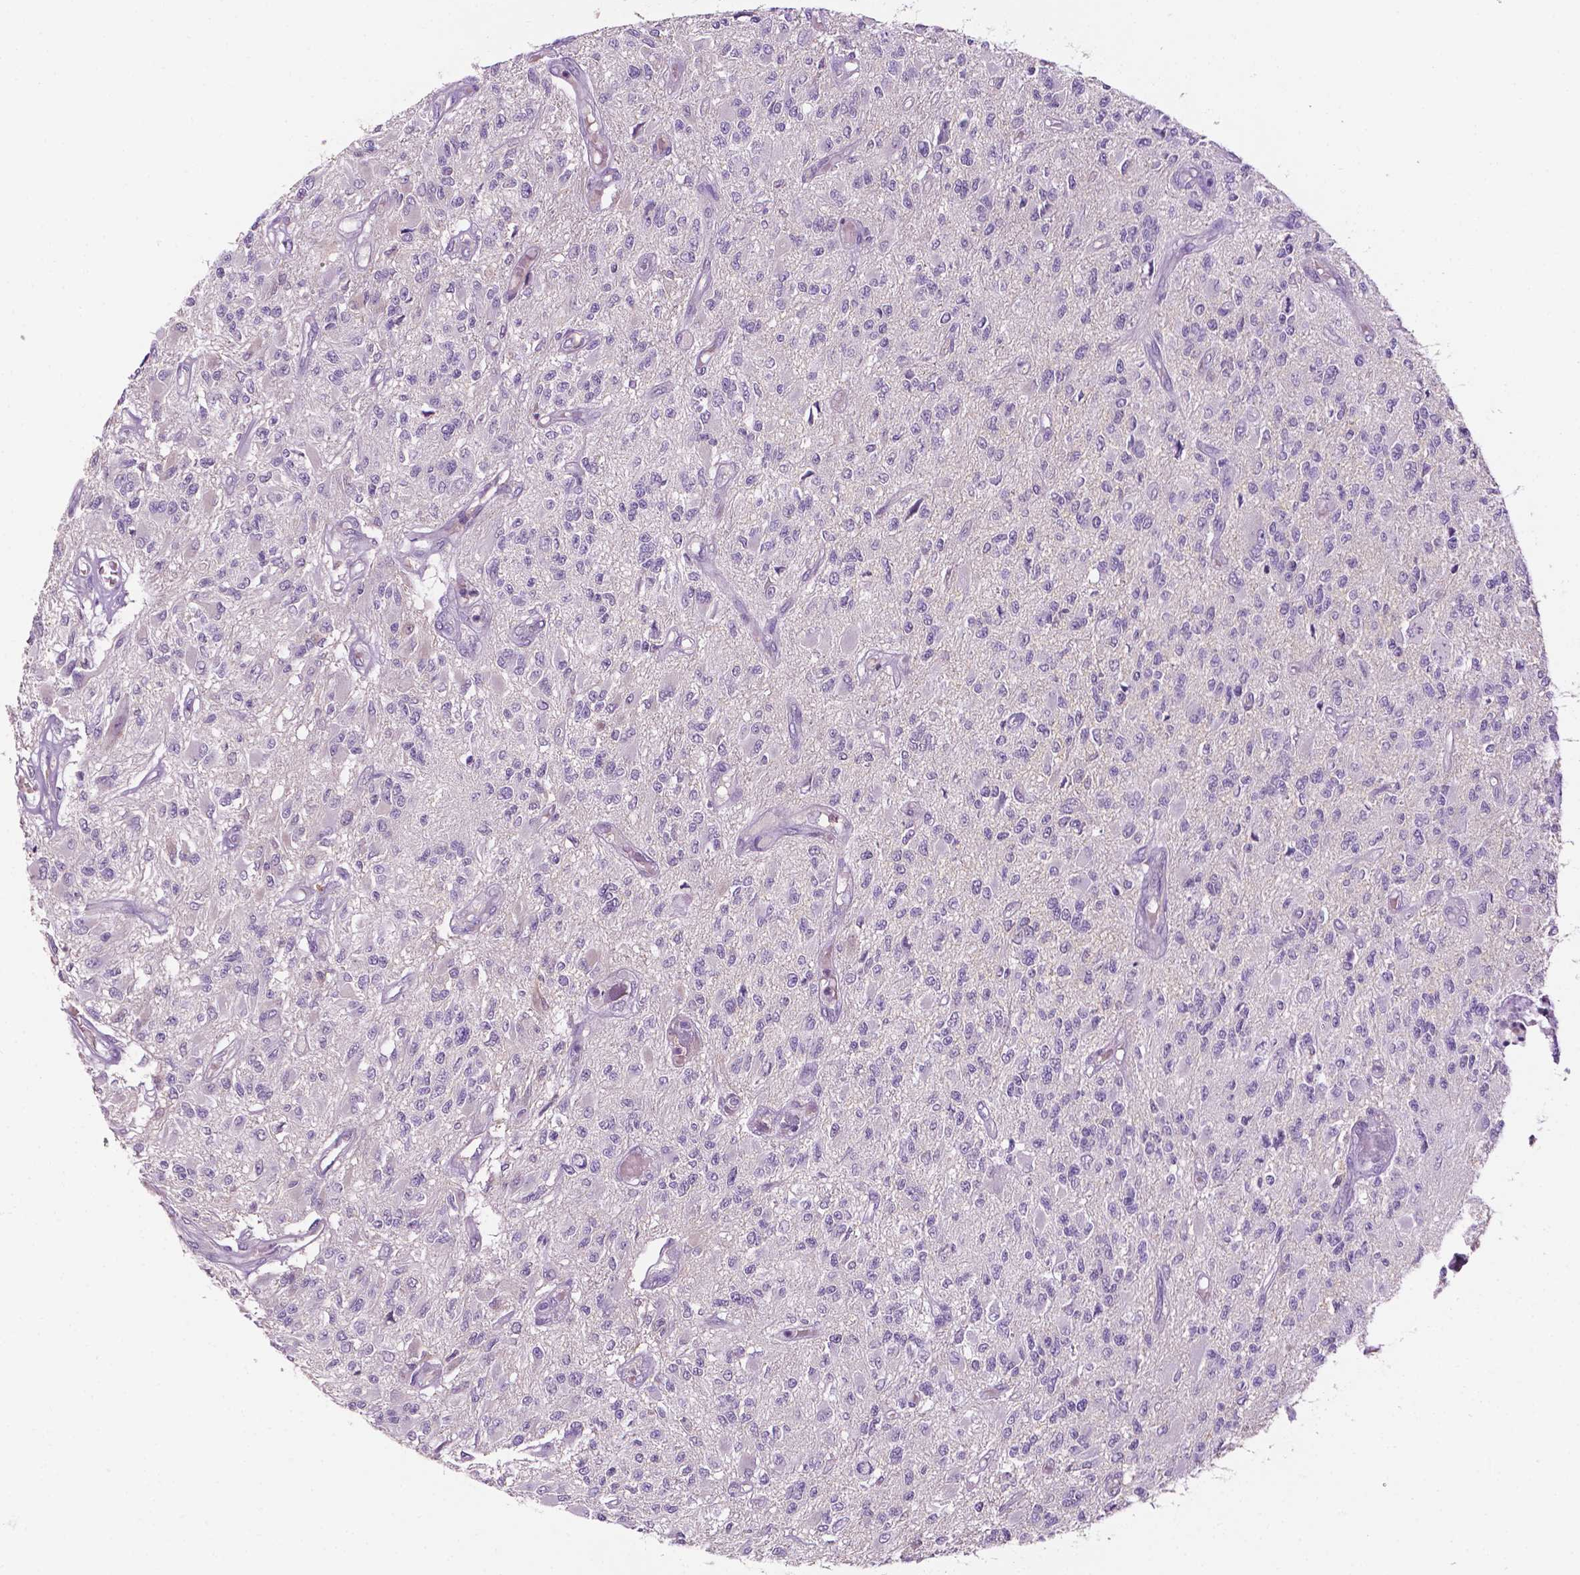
{"staining": {"intensity": "negative", "quantity": "none", "location": "none"}, "tissue": "glioma", "cell_type": "Tumor cells", "image_type": "cancer", "snomed": [{"axis": "morphology", "description": "Glioma, malignant, High grade"}, {"axis": "topography", "description": "Brain"}], "caption": "The histopathology image exhibits no staining of tumor cells in malignant glioma (high-grade). Brightfield microscopy of immunohistochemistry (IHC) stained with DAB (3,3'-diaminobenzidine) (brown) and hematoxylin (blue), captured at high magnification.", "gene": "FBLN1", "patient": {"sex": "female", "age": 63}}